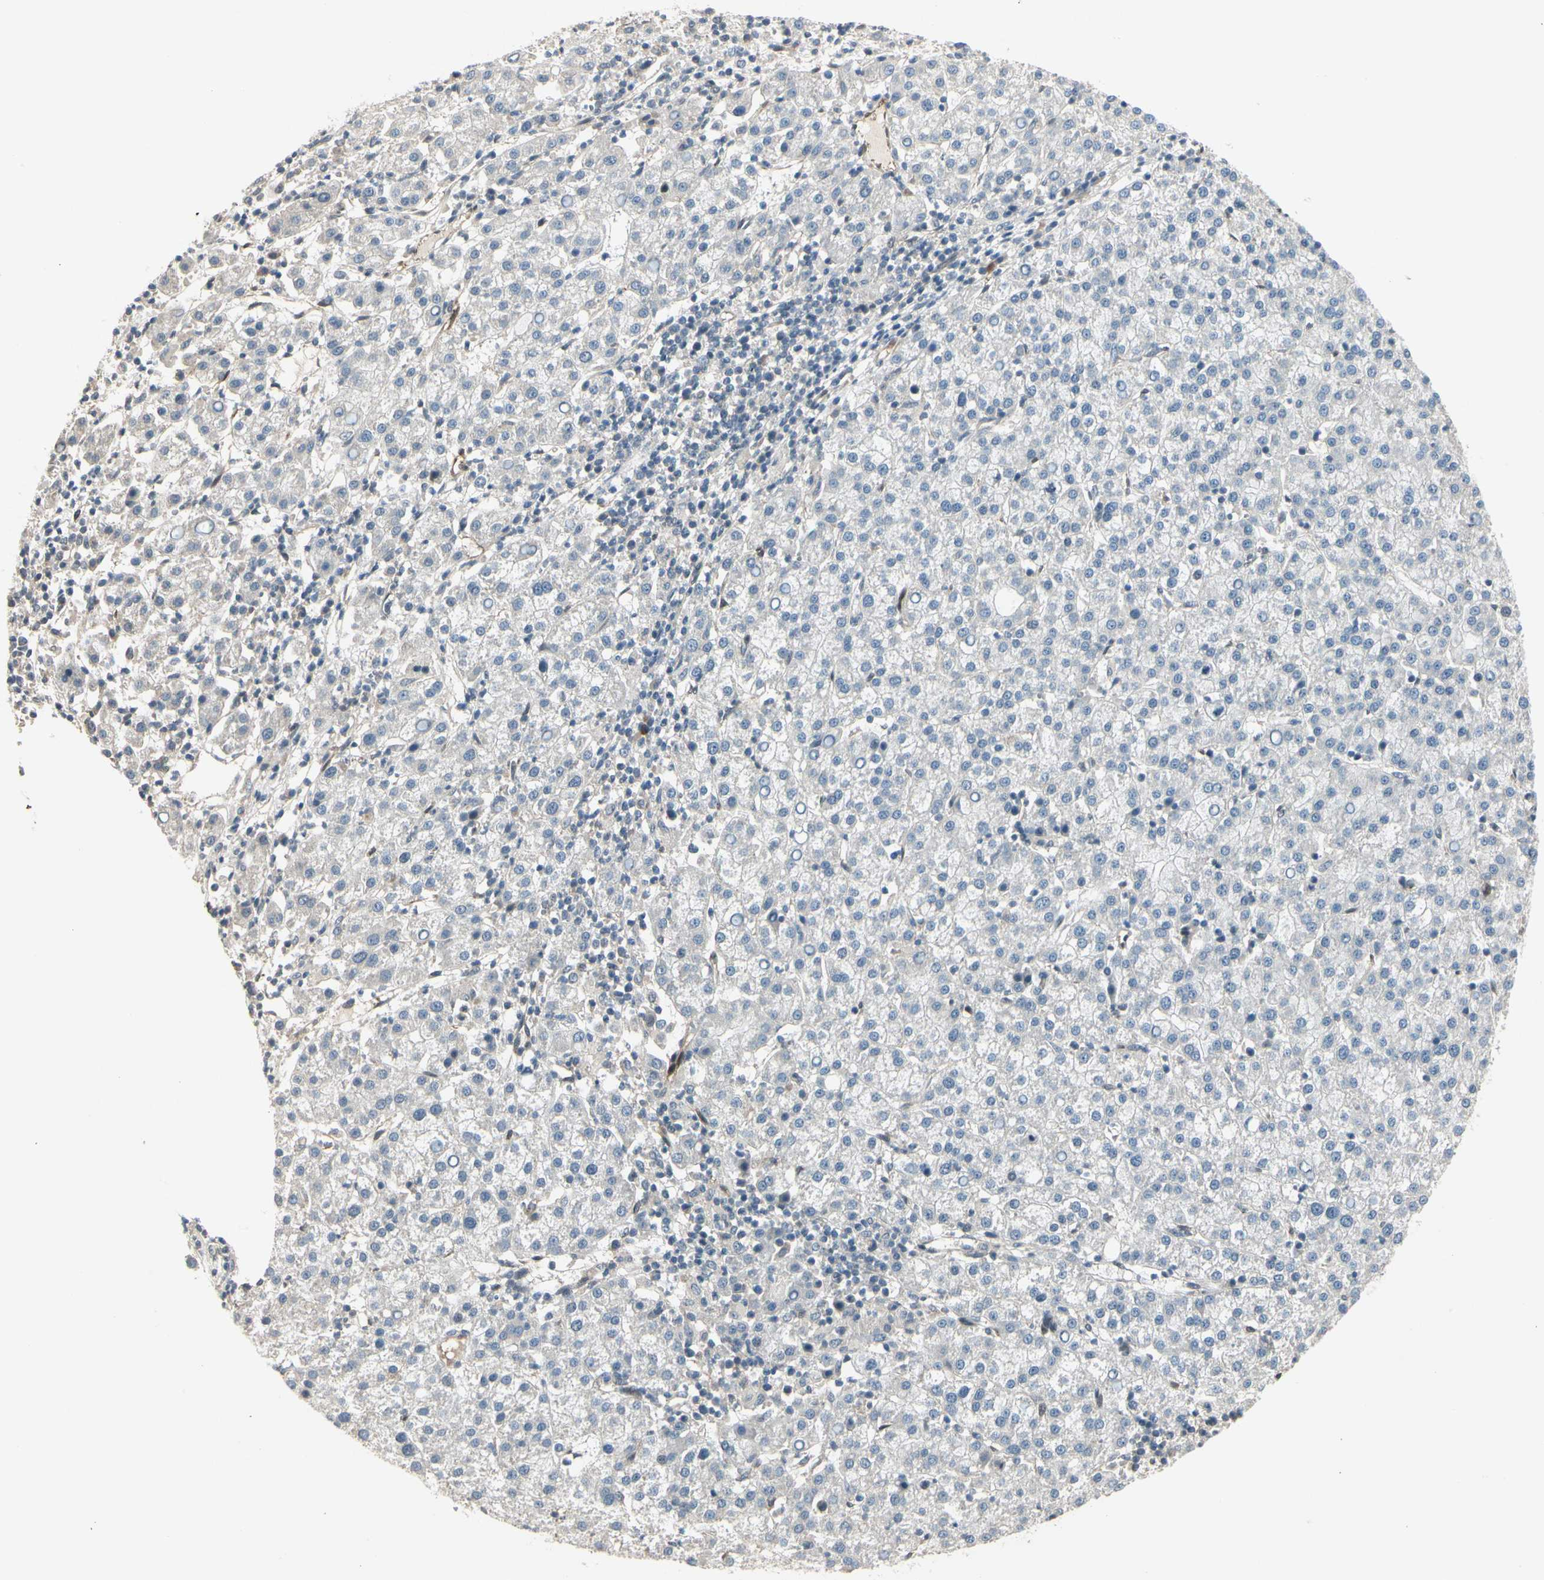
{"staining": {"intensity": "negative", "quantity": "none", "location": "none"}, "tissue": "liver cancer", "cell_type": "Tumor cells", "image_type": "cancer", "snomed": [{"axis": "morphology", "description": "Carcinoma, Hepatocellular, NOS"}, {"axis": "topography", "description": "Liver"}], "caption": "IHC of liver hepatocellular carcinoma displays no staining in tumor cells. (DAB (3,3'-diaminobenzidine) immunohistochemistry with hematoxylin counter stain).", "gene": "SVBP", "patient": {"sex": "female", "age": 58}}